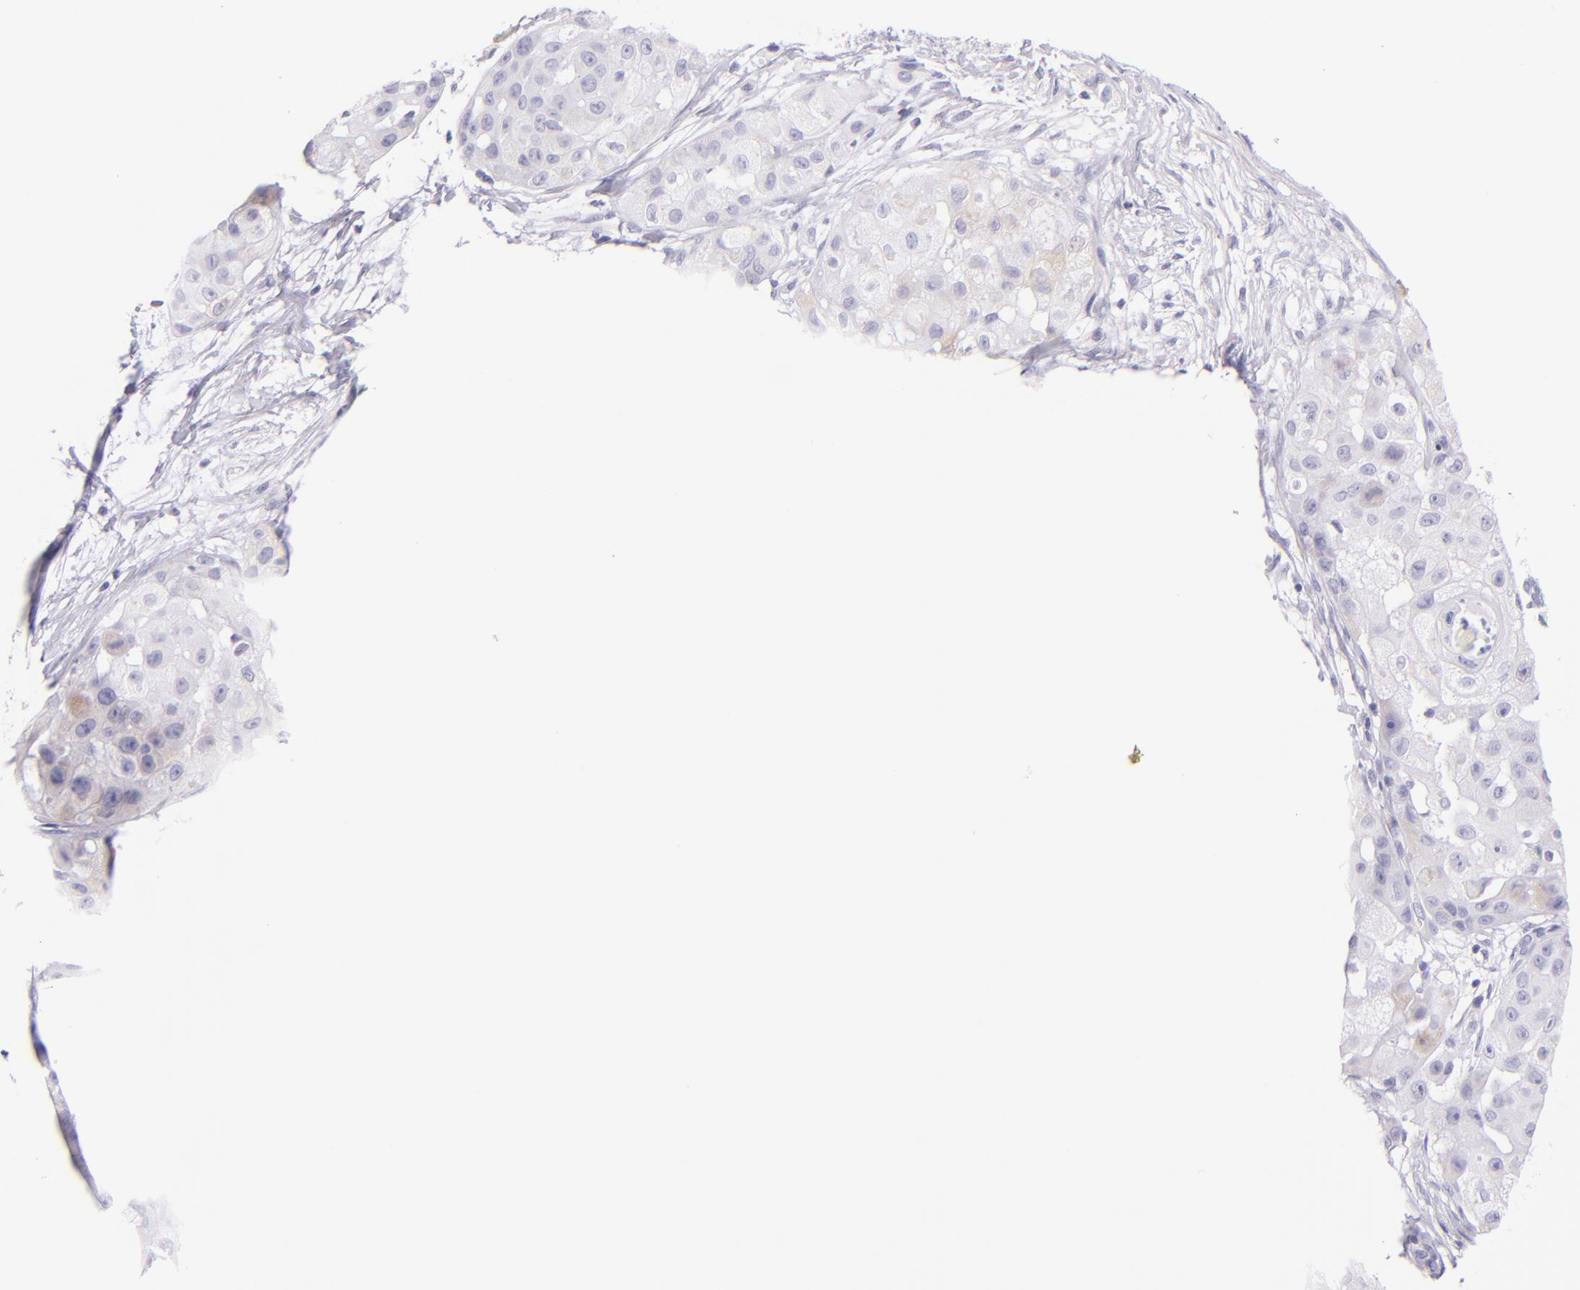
{"staining": {"intensity": "negative", "quantity": "none", "location": "none"}, "tissue": "skin cancer", "cell_type": "Tumor cells", "image_type": "cancer", "snomed": [{"axis": "morphology", "description": "Squamous cell carcinoma, NOS"}, {"axis": "topography", "description": "Skin"}], "caption": "Micrograph shows no significant protein expression in tumor cells of squamous cell carcinoma (skin).", "gene": "SDC1", "patient": {"sex": "female", "age": 57}}